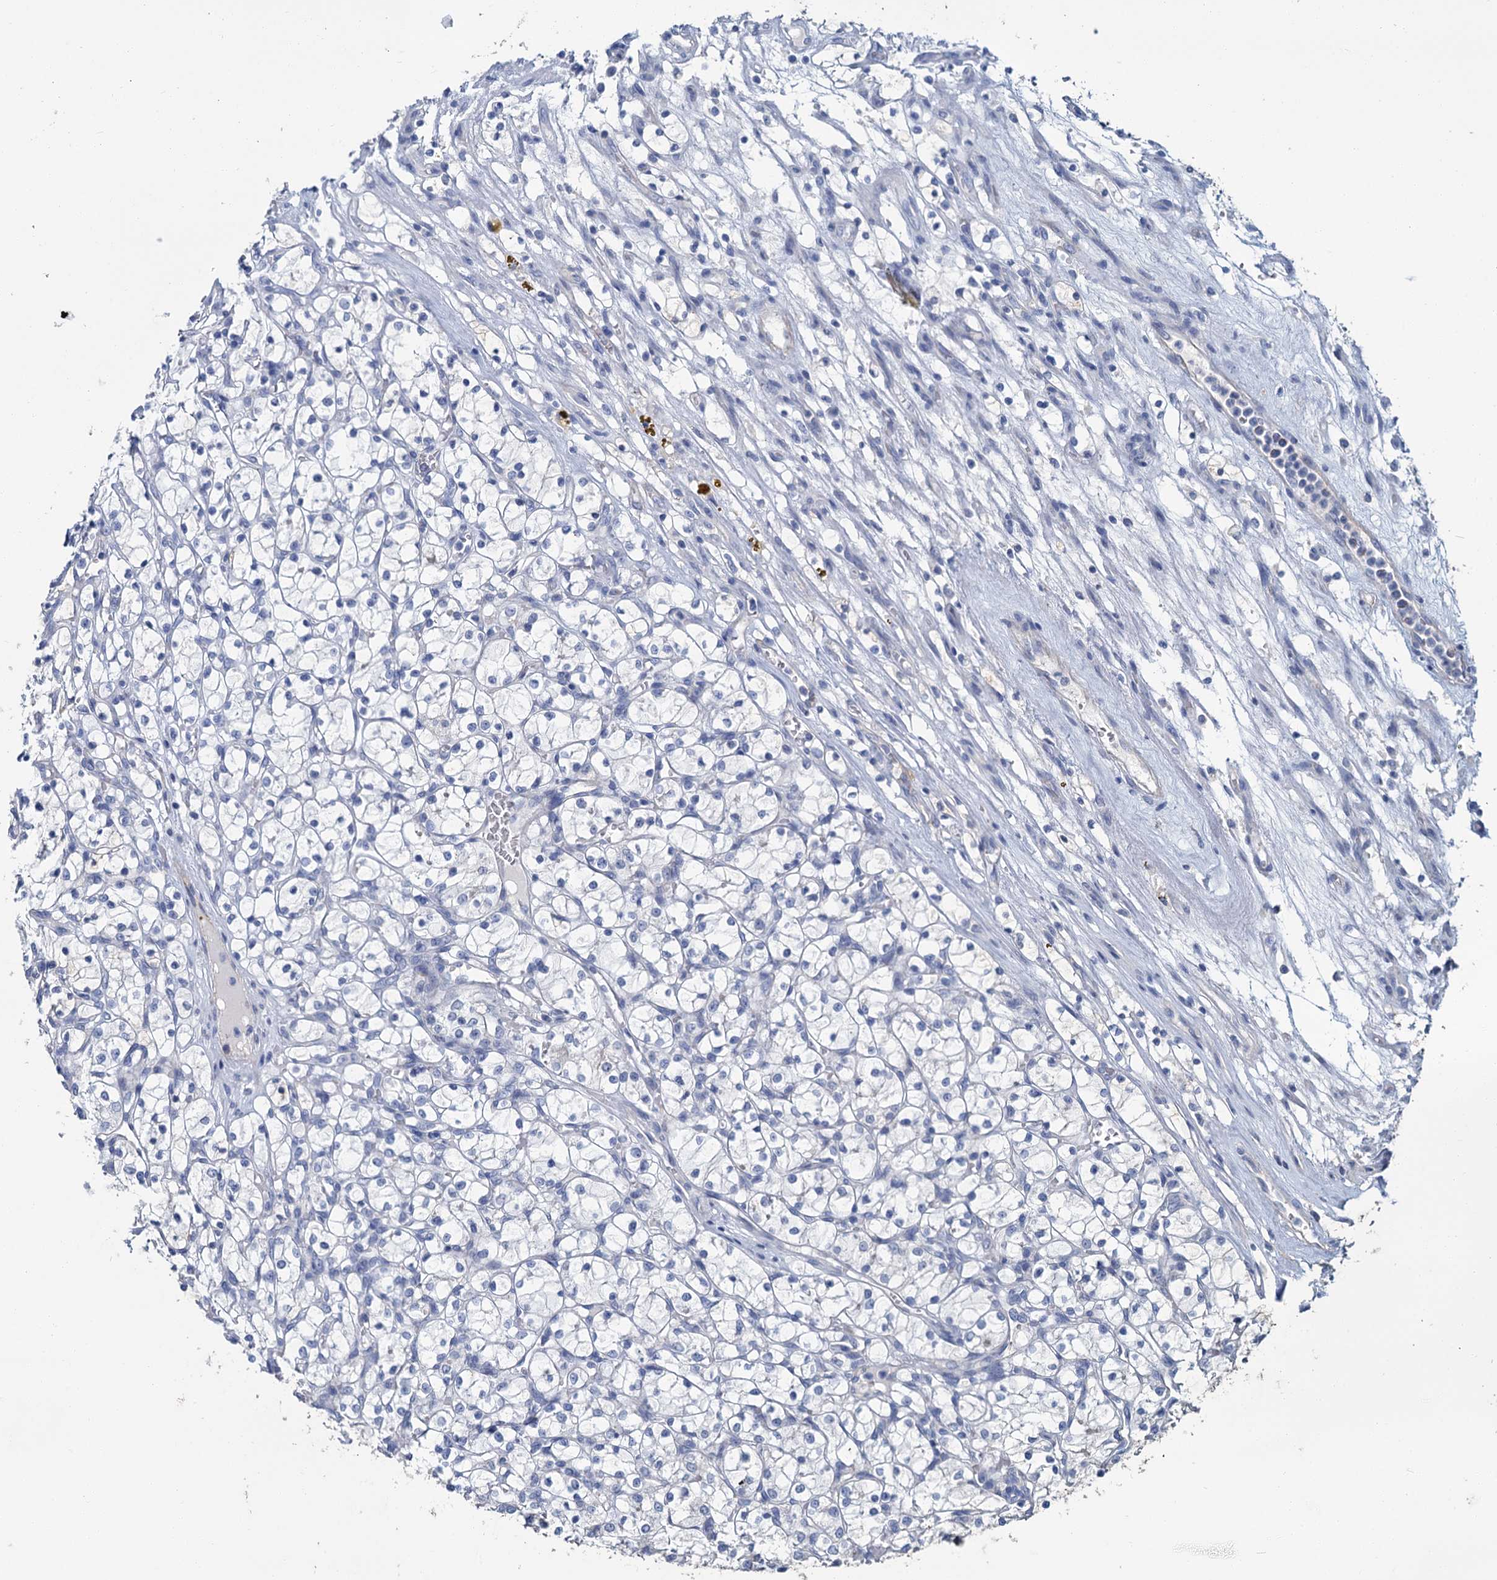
{"staining": {"intensity": "negative", "quantity": "none", "location": "none"}, "tissue": "renal cancer", "cell_type": "Tumor cells", "image_type": "cancer", "snomed": [{"axis": "morphology", "description": "Adenocarcinoma, NOS"}, {"axis": "topography", "description": "Kidney"}], "caption": "Tumor cells are negative for protein expression in human adenocarcinoma (renal).", "gene": "SNCB", "patient": {"sex": "female", "age": 69}}